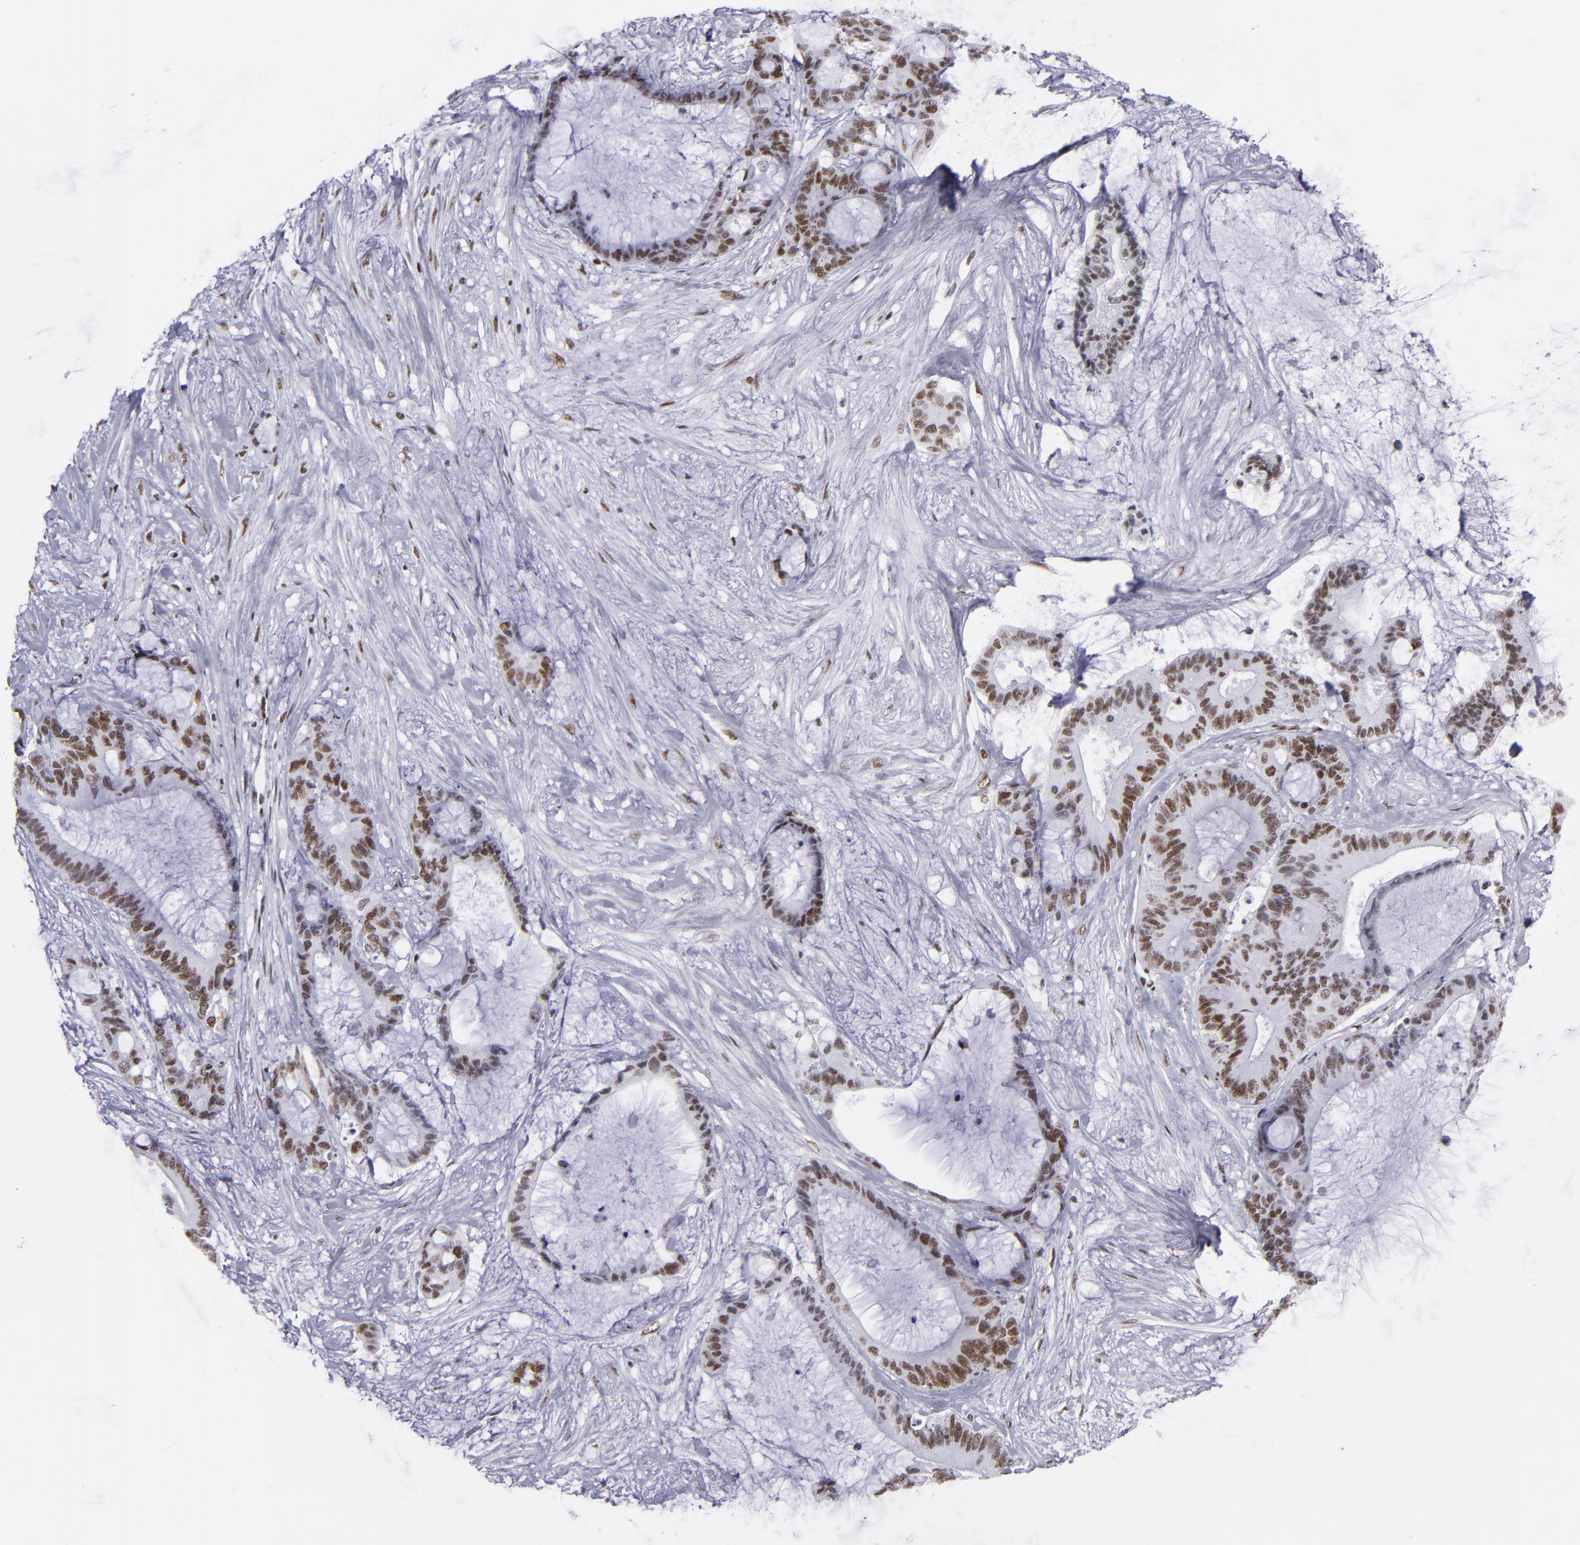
{"staining": {"intensity": "moderate", "quantity": ">75%", "location": "nuclear"}, "tissue": "liver cancer", "cell_type": "Tumor cells", "image_type": "cancer", "snomed": [{"axis": "morphology", "description": "Cholangiocarcinoma"}, {"axis": "topography", "description": "Liver"}], "caption": "Moderate nuclear protein staining is present in approximately >75% of tumor cells in liver cholangiocarcinoma.", "gene": "TERF2", "patient": {"sex": "female", "age": 73}}